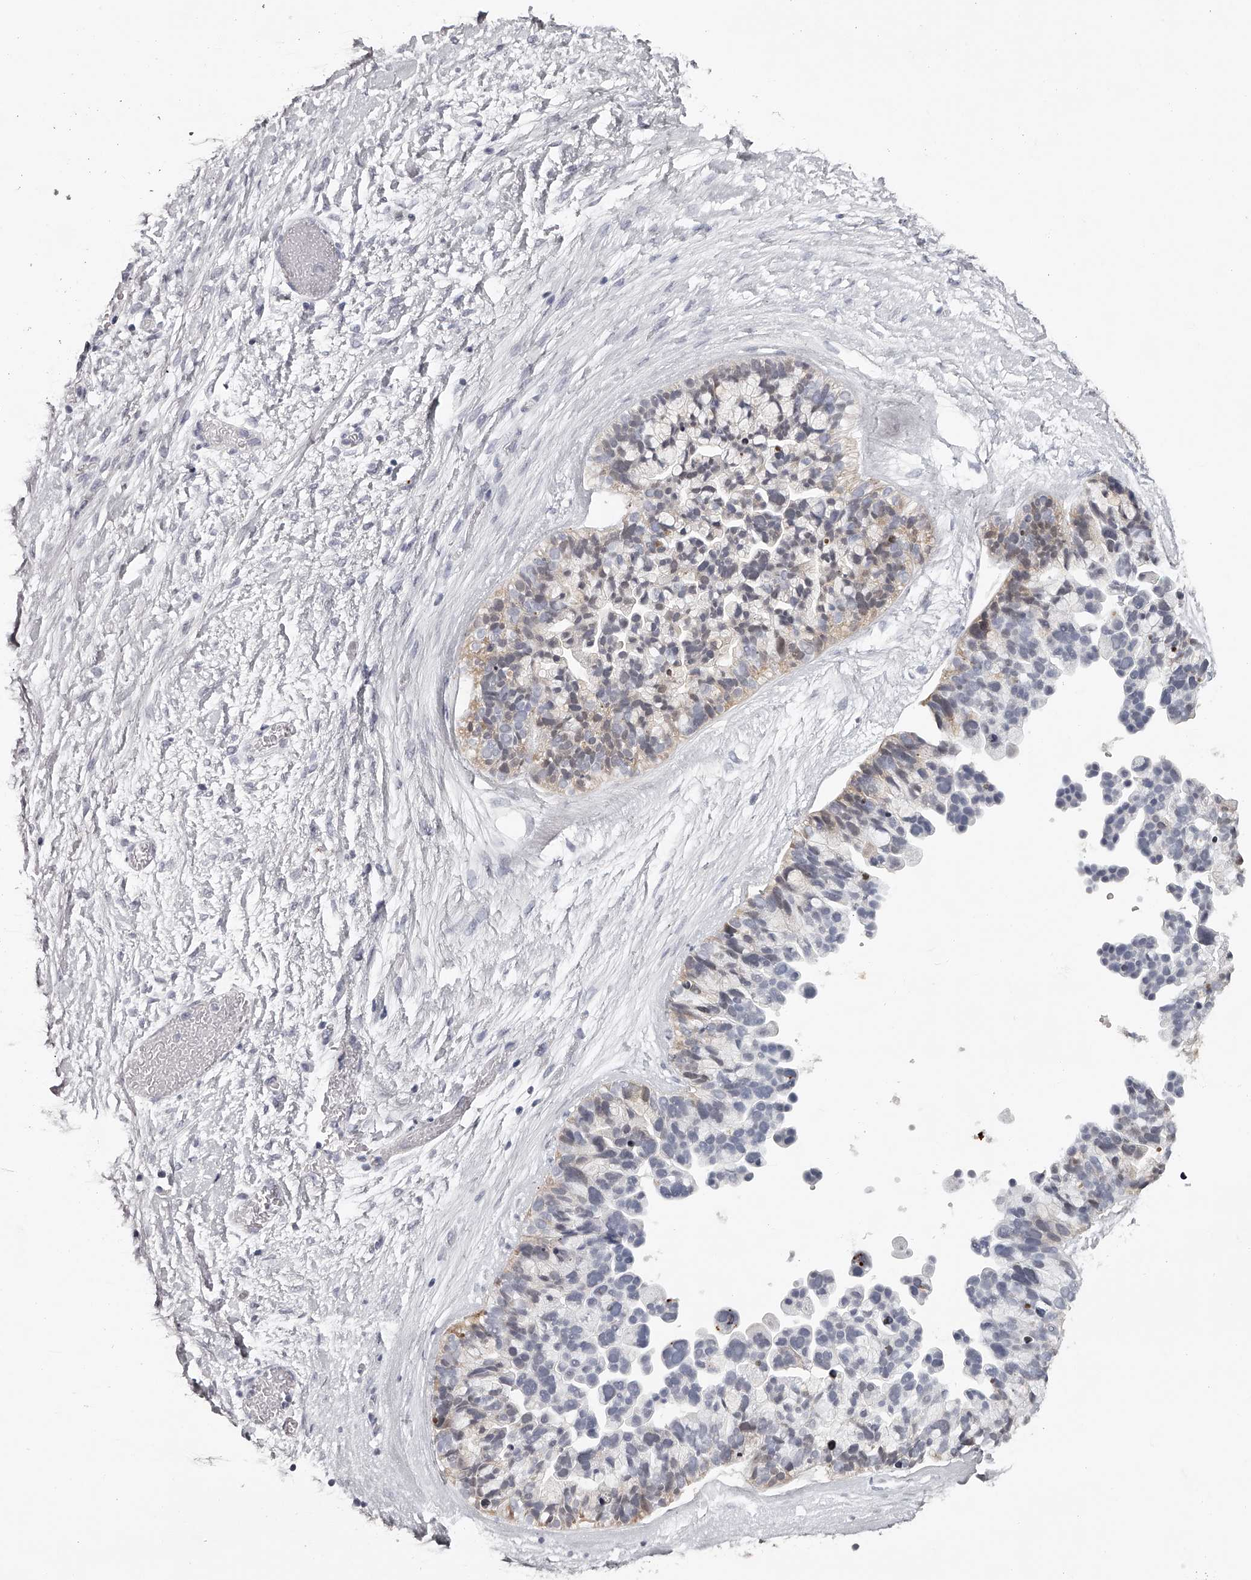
{"staining": {"intensity": "weak", "quantity": "<25%", "location": "cytoplasmic/membranous"}, "tissue": "ovarian cancer", "cell_type": "Tumor cells", "image_type": "cancer", "snomed": [{"axis": "morphology", "description": "Cystadenocarcinoma, serous, NOS"}, {"axis": "topography", "description": "Ovary"}], "caption": "Tumor cells show no significant expression in ovarian cancer.", "gene": "GGCT", "patient": {"sex": "female", "age": 56}}